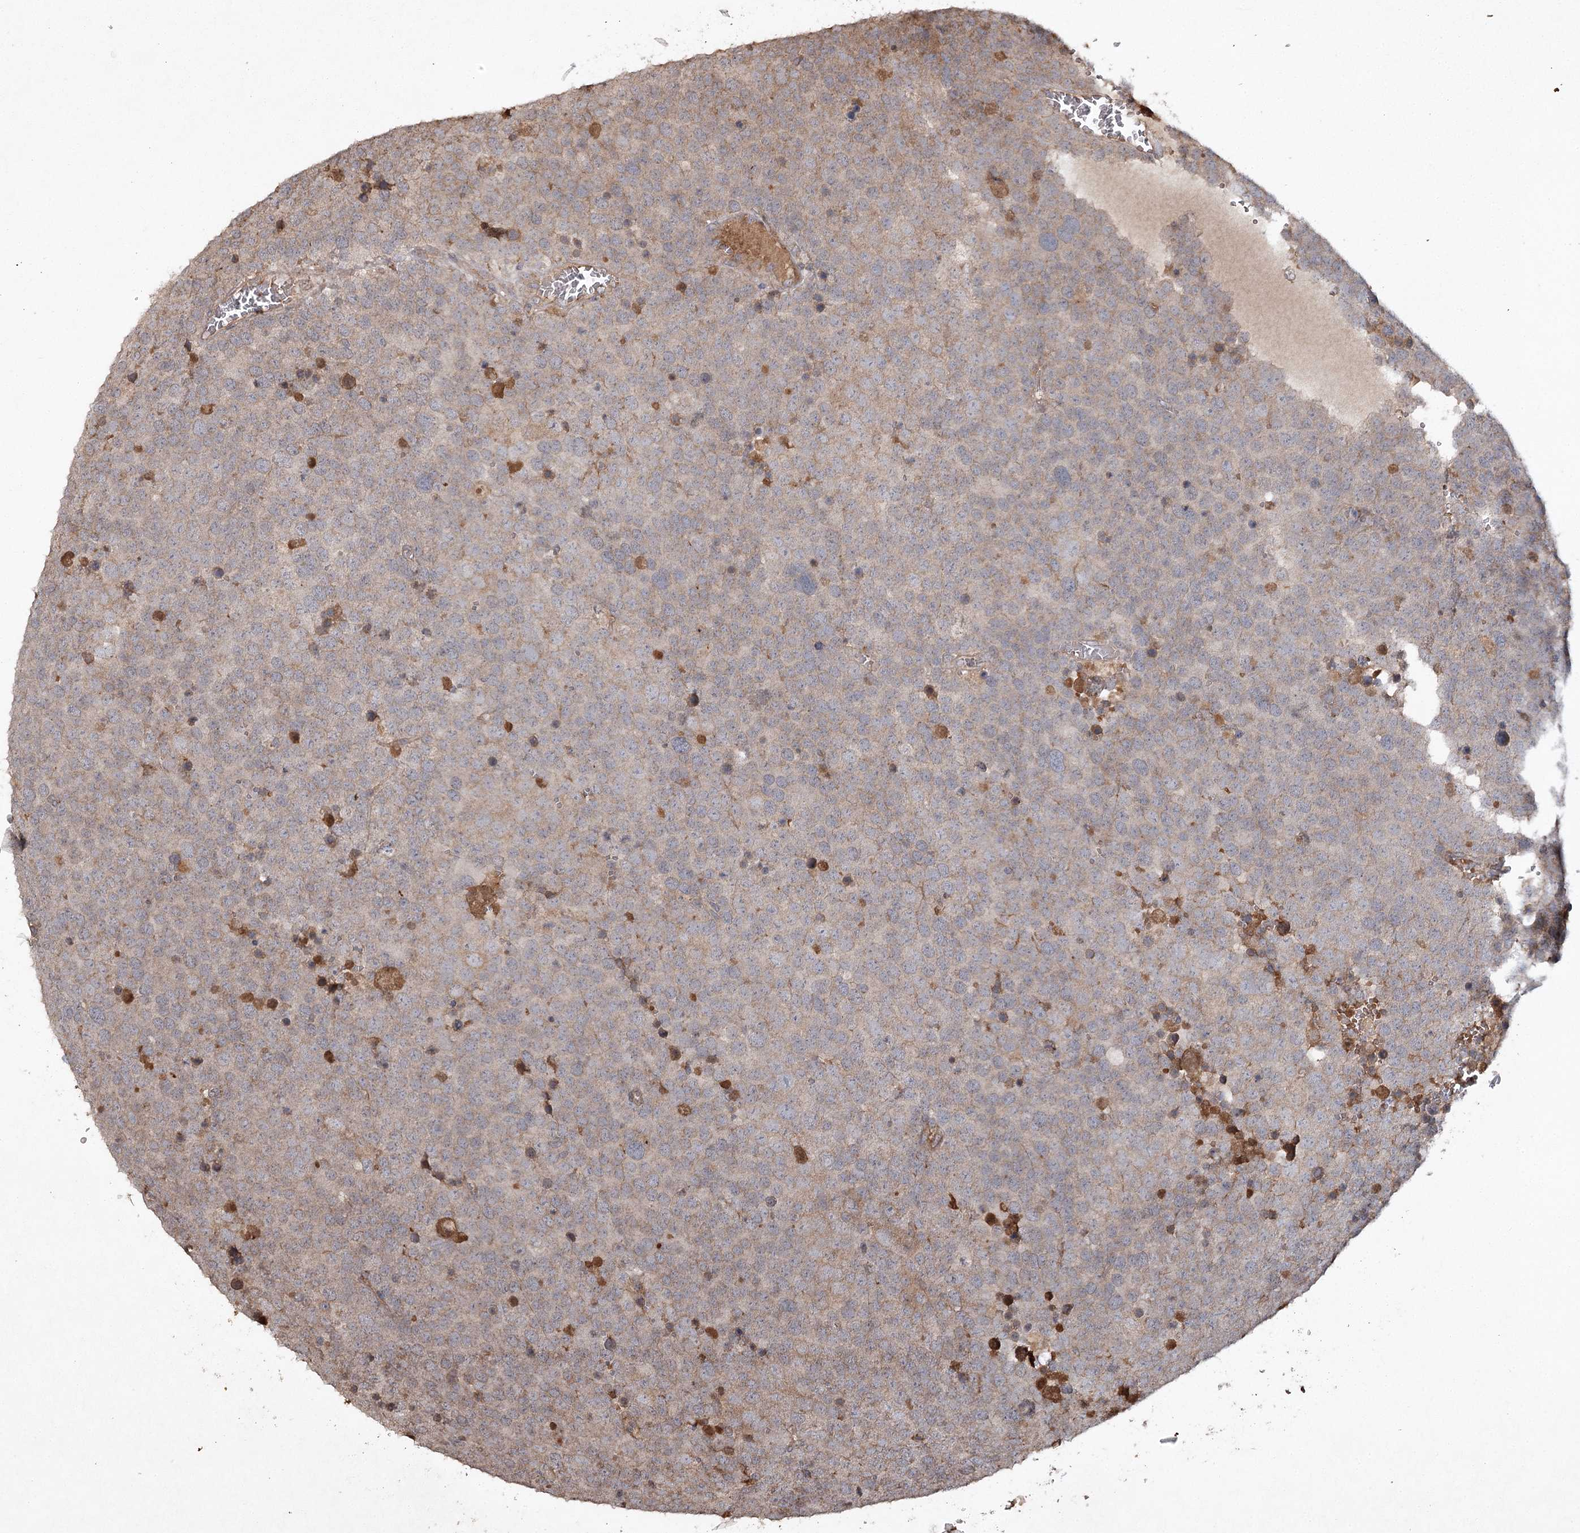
{"staining": {"intensity": "weak", "quantity": "<25%", "location": "cytoplasmic/membranous"}, "tissue": "testis cancer", "cell_type": "Tumor cells", "image_type": "cancer", "snomed": [{"axis": "morphology", "description": "Seminoma, NOS"}, {"axis": "topography", "description": "Testis"}], "caption": "This is an immunohistochemistry photomicrograph of testis seminoma. There is no staining in tumor cells.", "gene": "CYP2B6", "patient": {"sex": "male", "age": 71}}